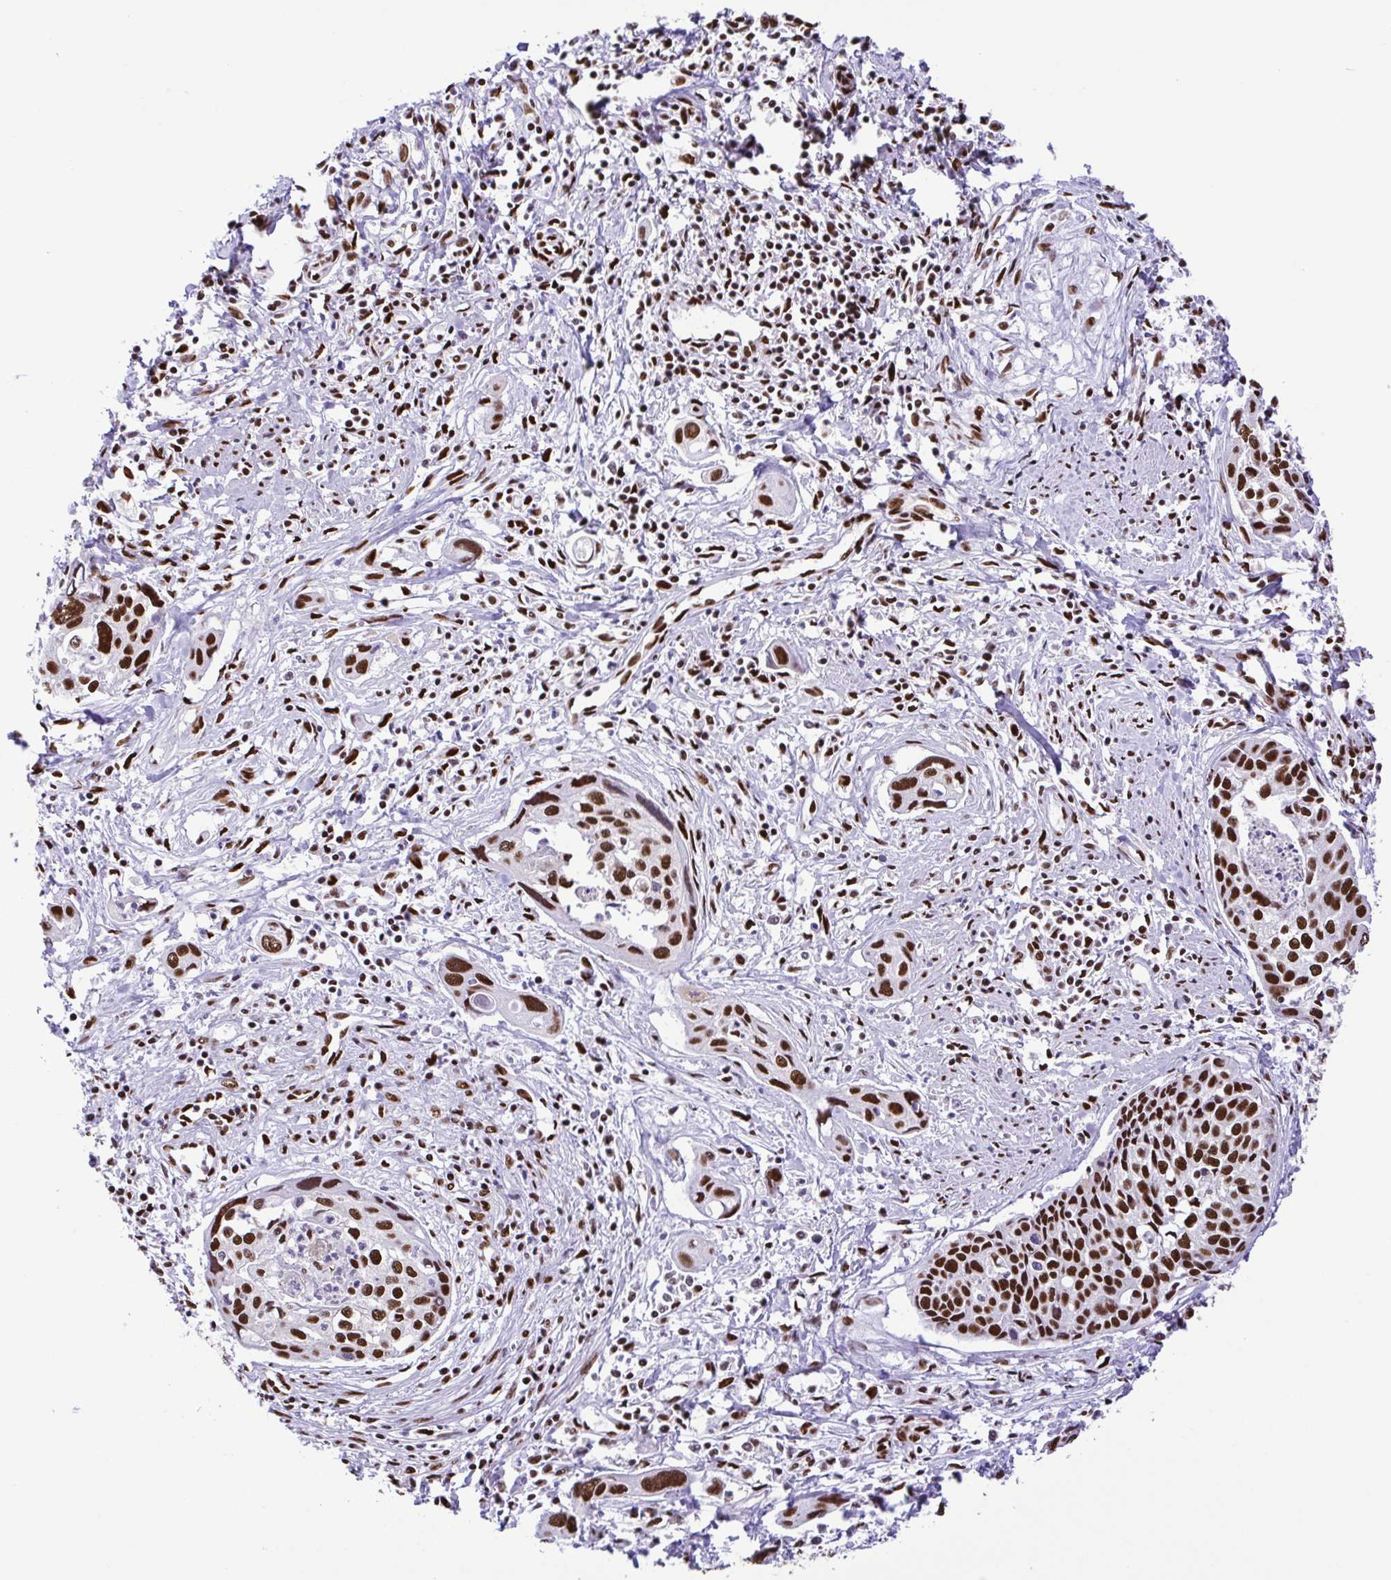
{"staining": {"intensity": "strong", "quantity": ">75%", "location": "nuclear"}, "tissue": "cervical cancer", "cell_type": "Tumor cells", "image_type": "cancer", "snomed": [{"axis": "morphology", "description": "Squamous cell carcinoma, NOS"}, {"axis": "topography", "description": "Cervix"}], "caption": "High-magnification brightfield microscopy of cervical squamous cell carcinoma stained with DAB (3,3'-diaminobenzidine) (brown) and counterstained with hematoxylin (blue). tumor cells exhibit strong nuclear positivity is seen in about>75% of cells. The staining was performed using DAB, with brown indicating positive protein expression. Nuclei are stained blue with hematoxylin.", "gene": "TRIM28", "patient": {"sex": "female", "age": 31}}